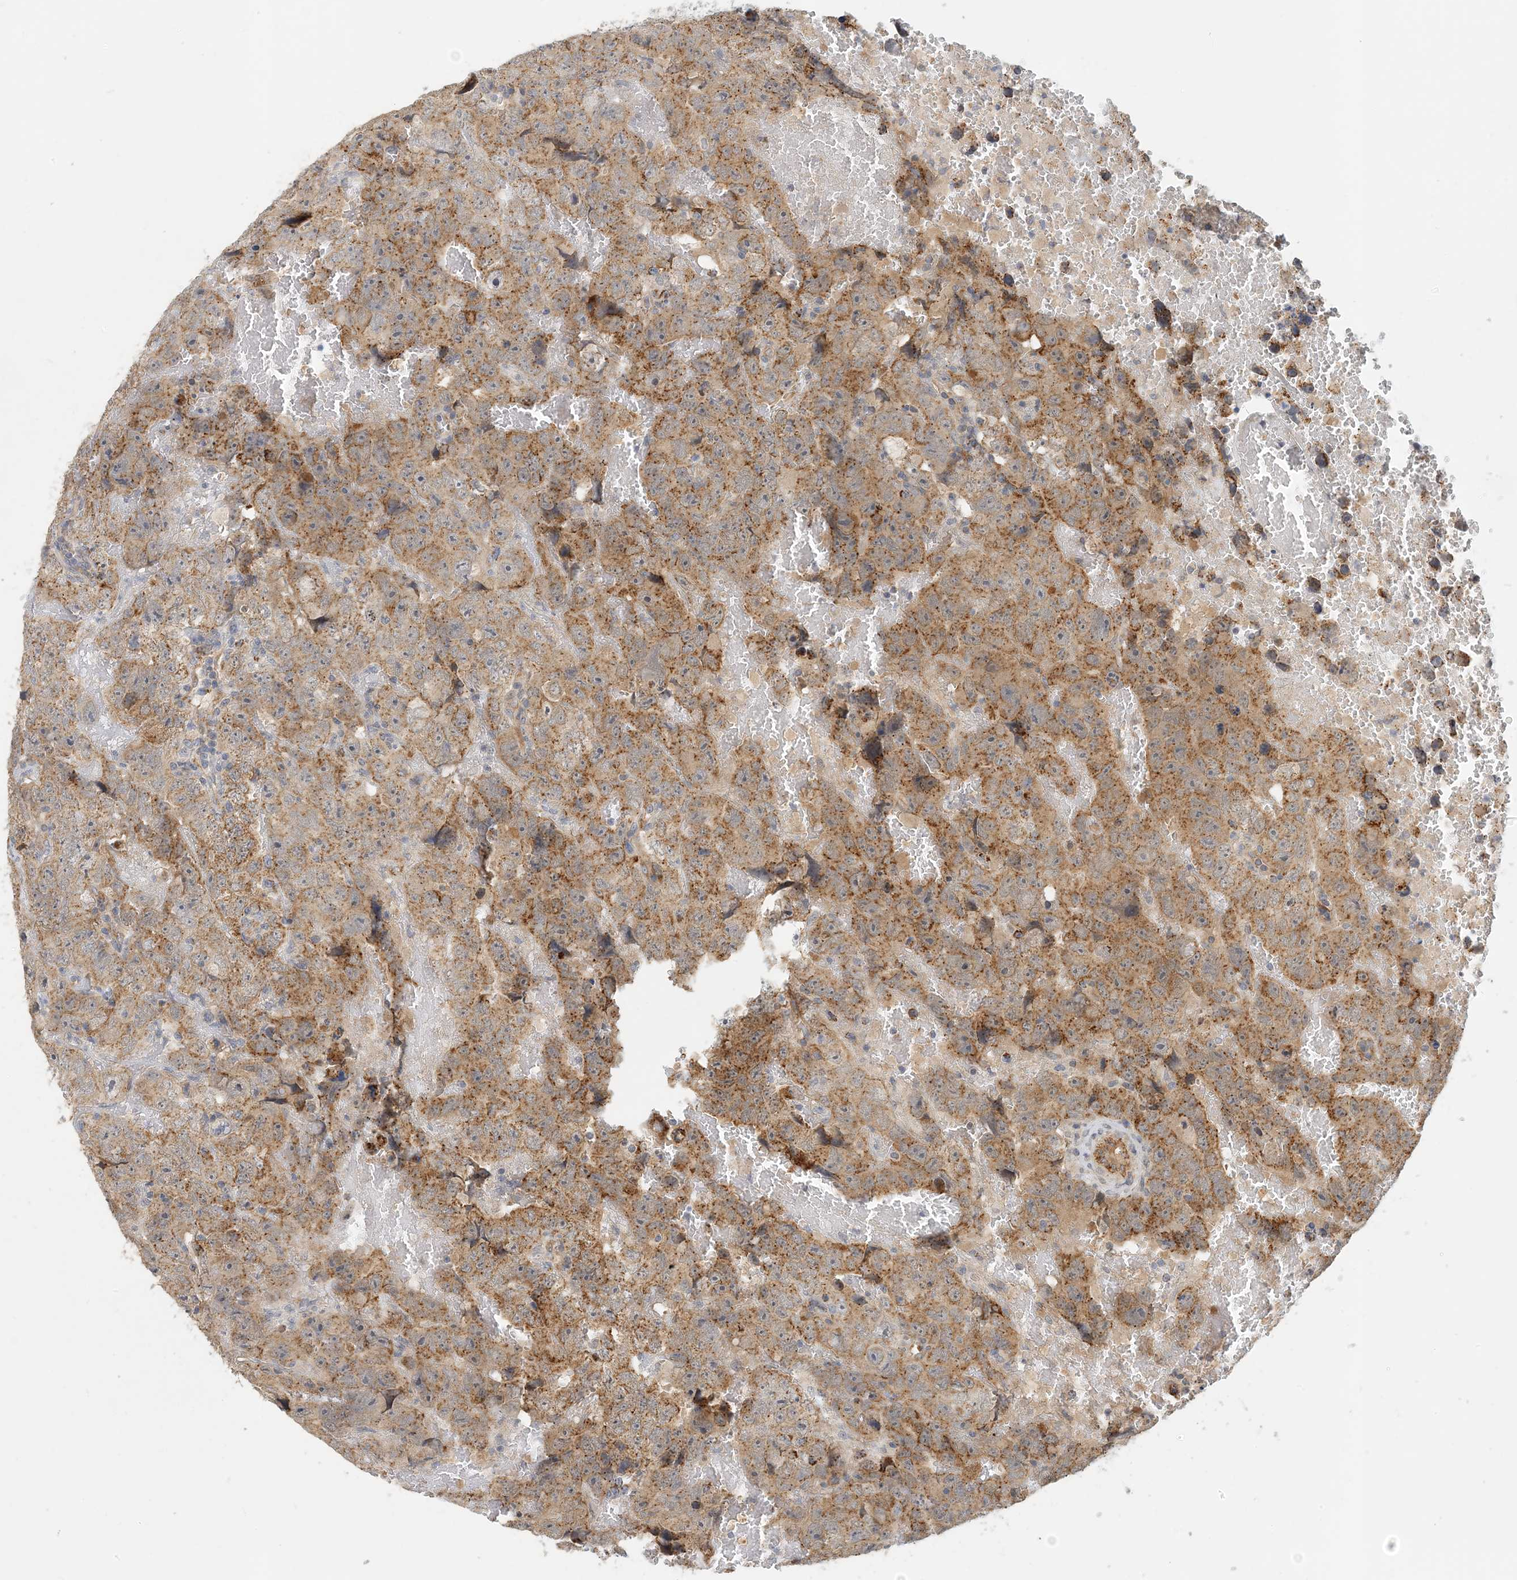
{"staining": {"intensity": "moderate", "quantity": ">75%", "location": "cytoplasmic/membranous"}, "tissue": "testis cancer", "cell_type": "Tumor cells", "image_type": "cancer", "snomed": [{"axis": "morphology", "description": "Carcinoma, Embryonal, NOS"}, {"axis": "topography", "description": "Testis"}], "caption": "A brown stain shows moderate cytoplasmic/membranous staining of a protein in testis cancer (embryonal carcinoma) tumor cells. (Brightfield microscopy of DAB IHC at high magnification).", "gene": "ZBTB3", "patient": {"sex": "male", "age": 45}}